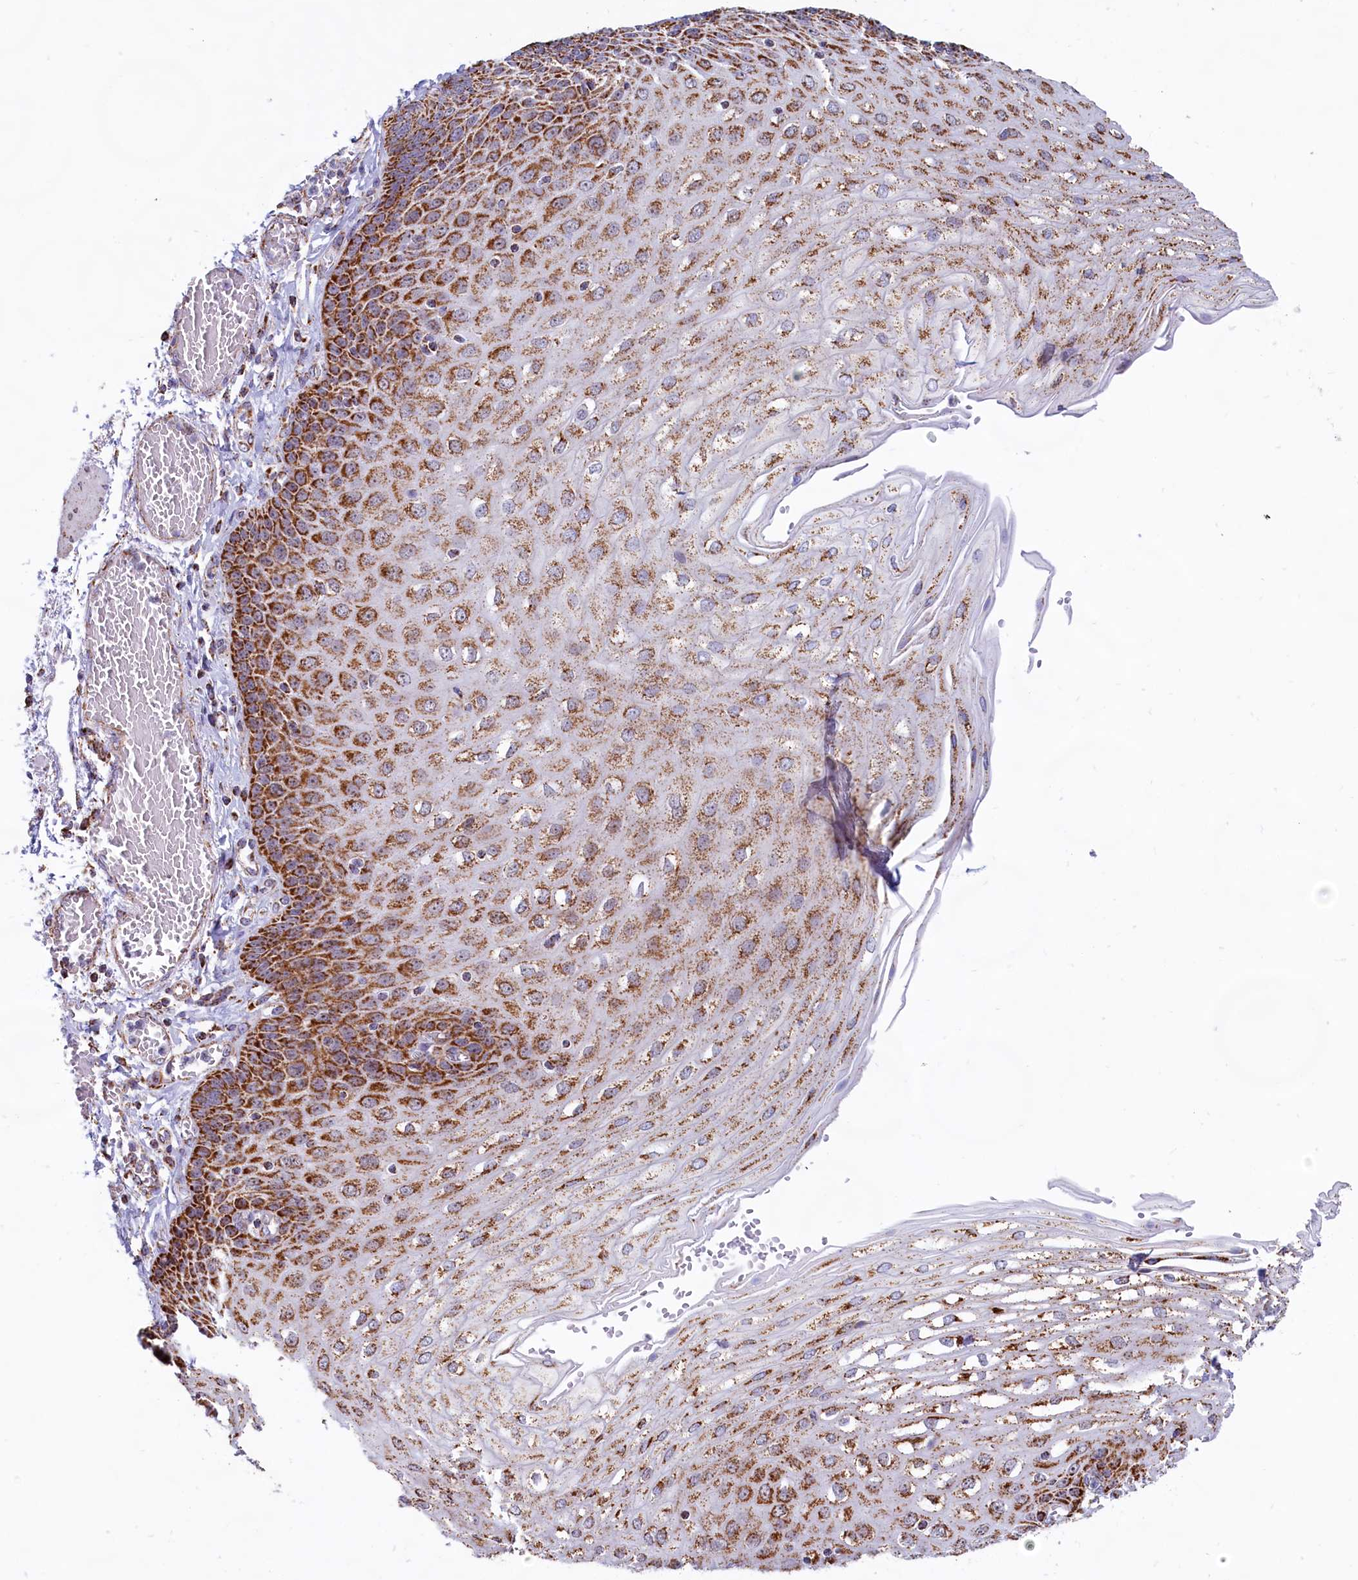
{"staining": {"intensity": "strong", "quantity": ">75%", "location": "cytoplasmic/membranous"}, "tissue": "esophagus", "cell_type": "Squamous epithelial cells", "image_type": "normal", "snomed": [{"axis": "morphology", "description": "Normal tissue, NOS"}, {"axis": "topography", "description": "Esophagus"}], "caption": "A histopathology image of human esophagus stained for a protein shows strong cytoplasmic/membranous brown staining in squamous epithelial cells.", "gene": "C1D", "patient": {"sex": "male", "age": 81}}